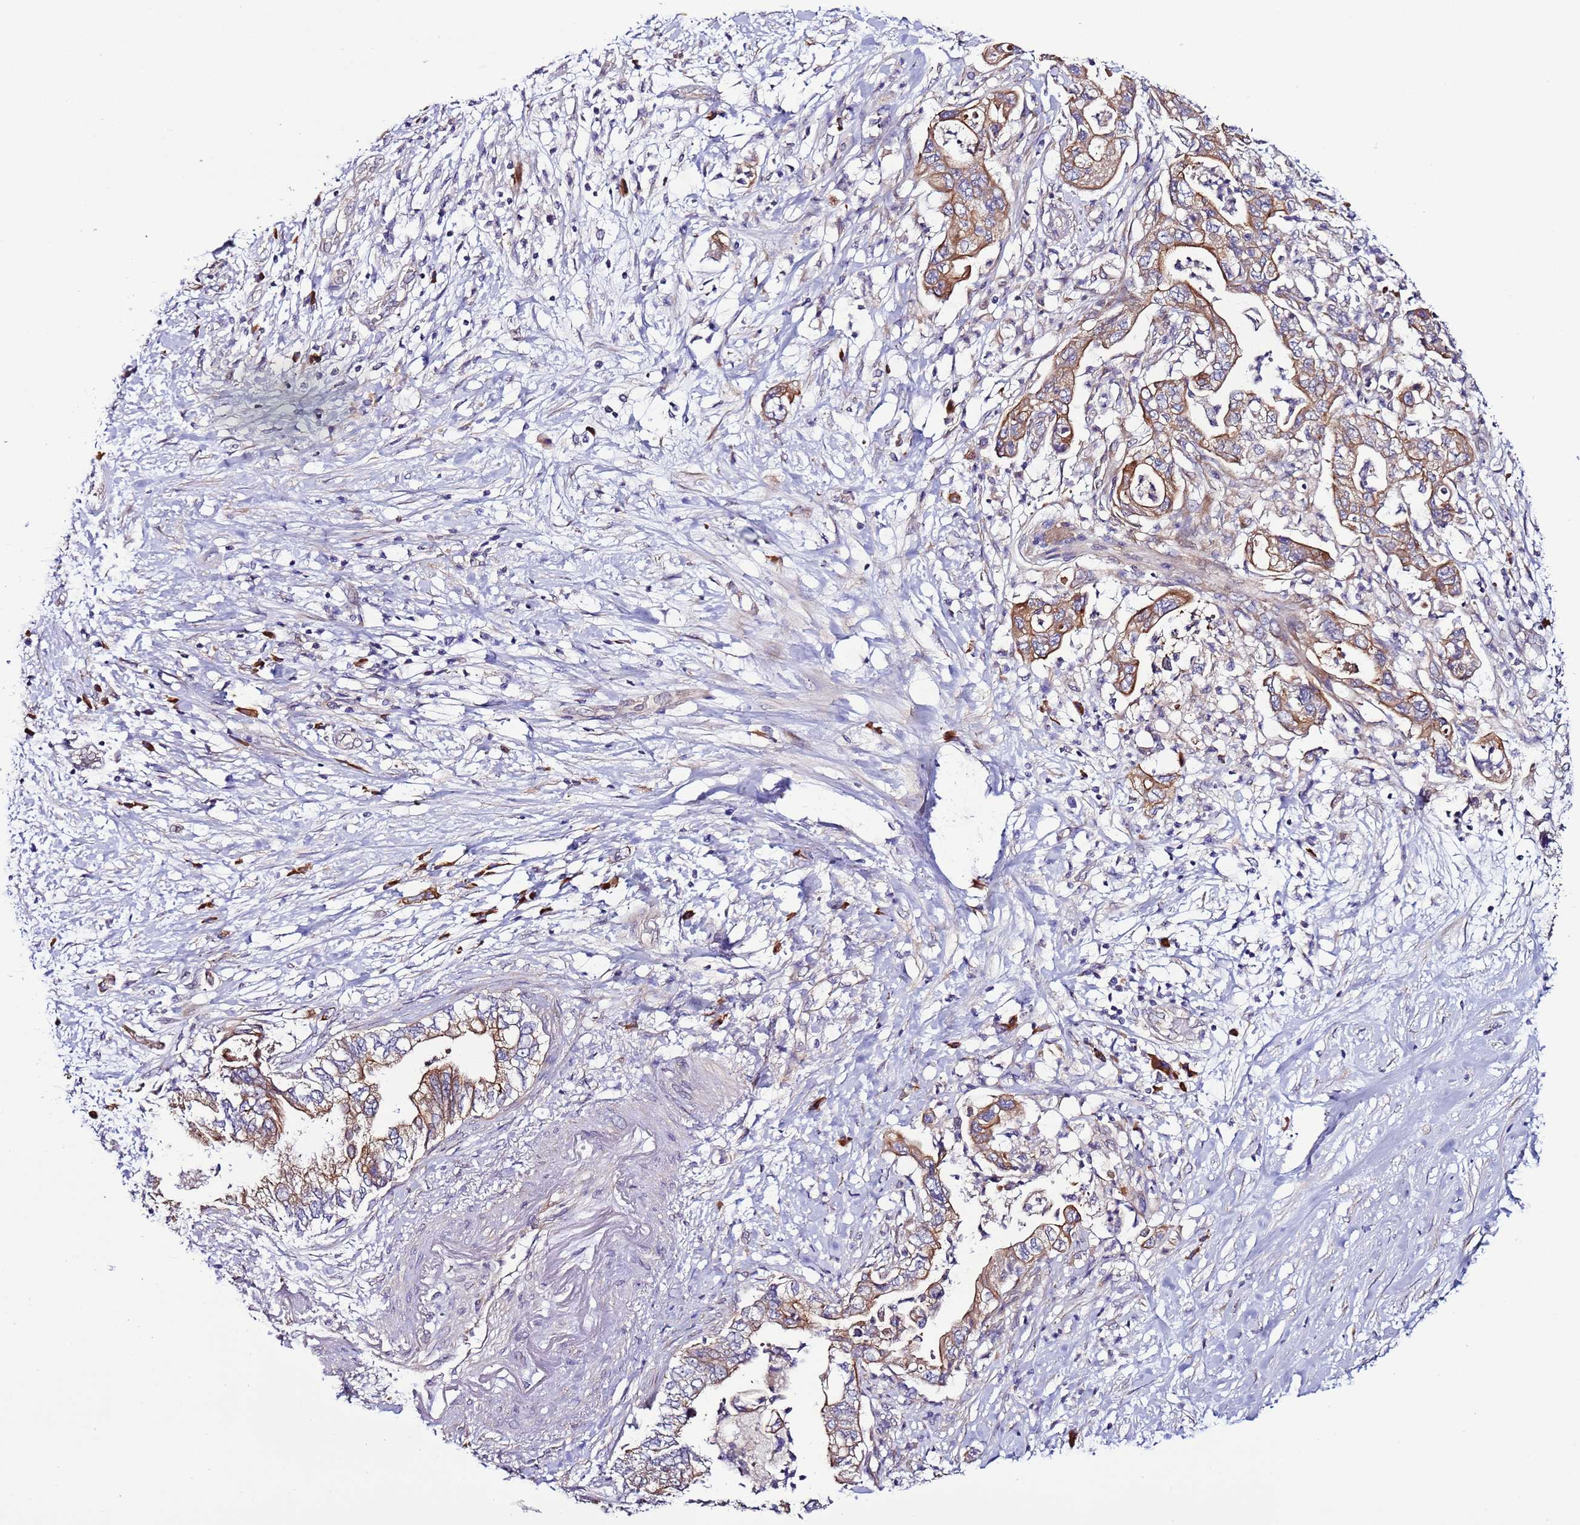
{"staining": {"intensity": "moderate", "quantity": "25%-75%", "location": "cytoplasmic/membranous"}, "tissue": "pancreatic cancer", "cell_type": "Tumor cells", "image_type": "cancer", "snomed": [{"axis": "morphology", "description": "Adenocarcinoma, NOS"}, {"axis": "topography", "description": "Pancreas"}], "caption": "Protein staining by IHC reveals moderate cytoplasmic/membranous expression in about 25%-75% of tumor cells in adenocarcinoma (pancreatic).", "gene": "SPCS1", "patient": {"sex": "female", "age": 73}}